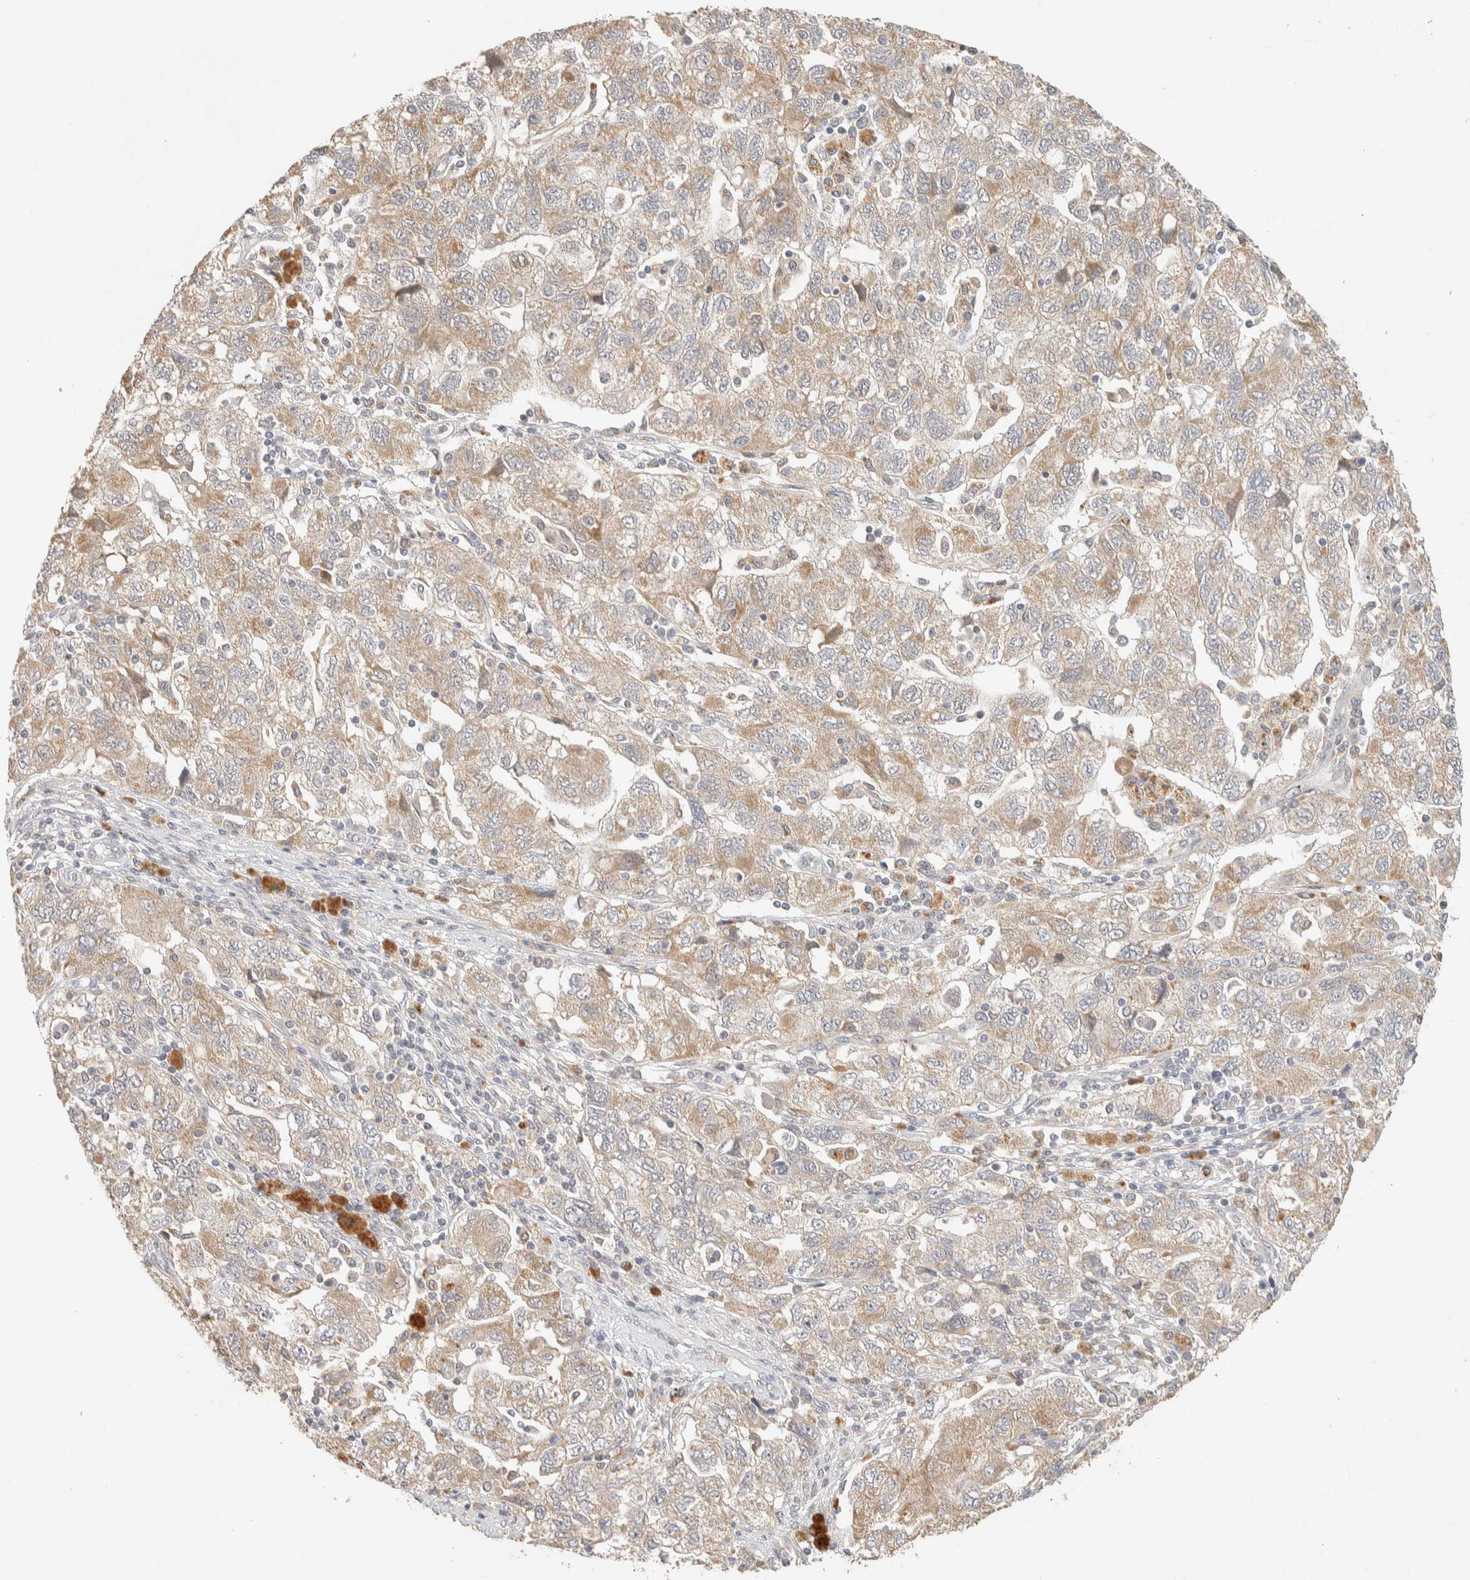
{"staining": {"intensity": "weak", "quantity": ">75%", "location": "cytoplasmic/membranous"}, "tissue": "ovarian cancer", "cell_type": "Tumor cells", "image_type": "cancer", "snomed": [{"axis": "morphology", "description": "Carcinoma, NOS"}, {"axis": "morphology", "description": "Cystadenocarcinoma, serous, NOS"}, {"axis": "topography", "description": "Ovary"}], "caption": "Ovarian carcinoma was stained to show a protein in brown. There is low levels of weak cytoplasmic/membranous positivity in approximately >75% of tumor cells.", "gene": "ITPA", "patient": {"sex": "female", "age": 69}}